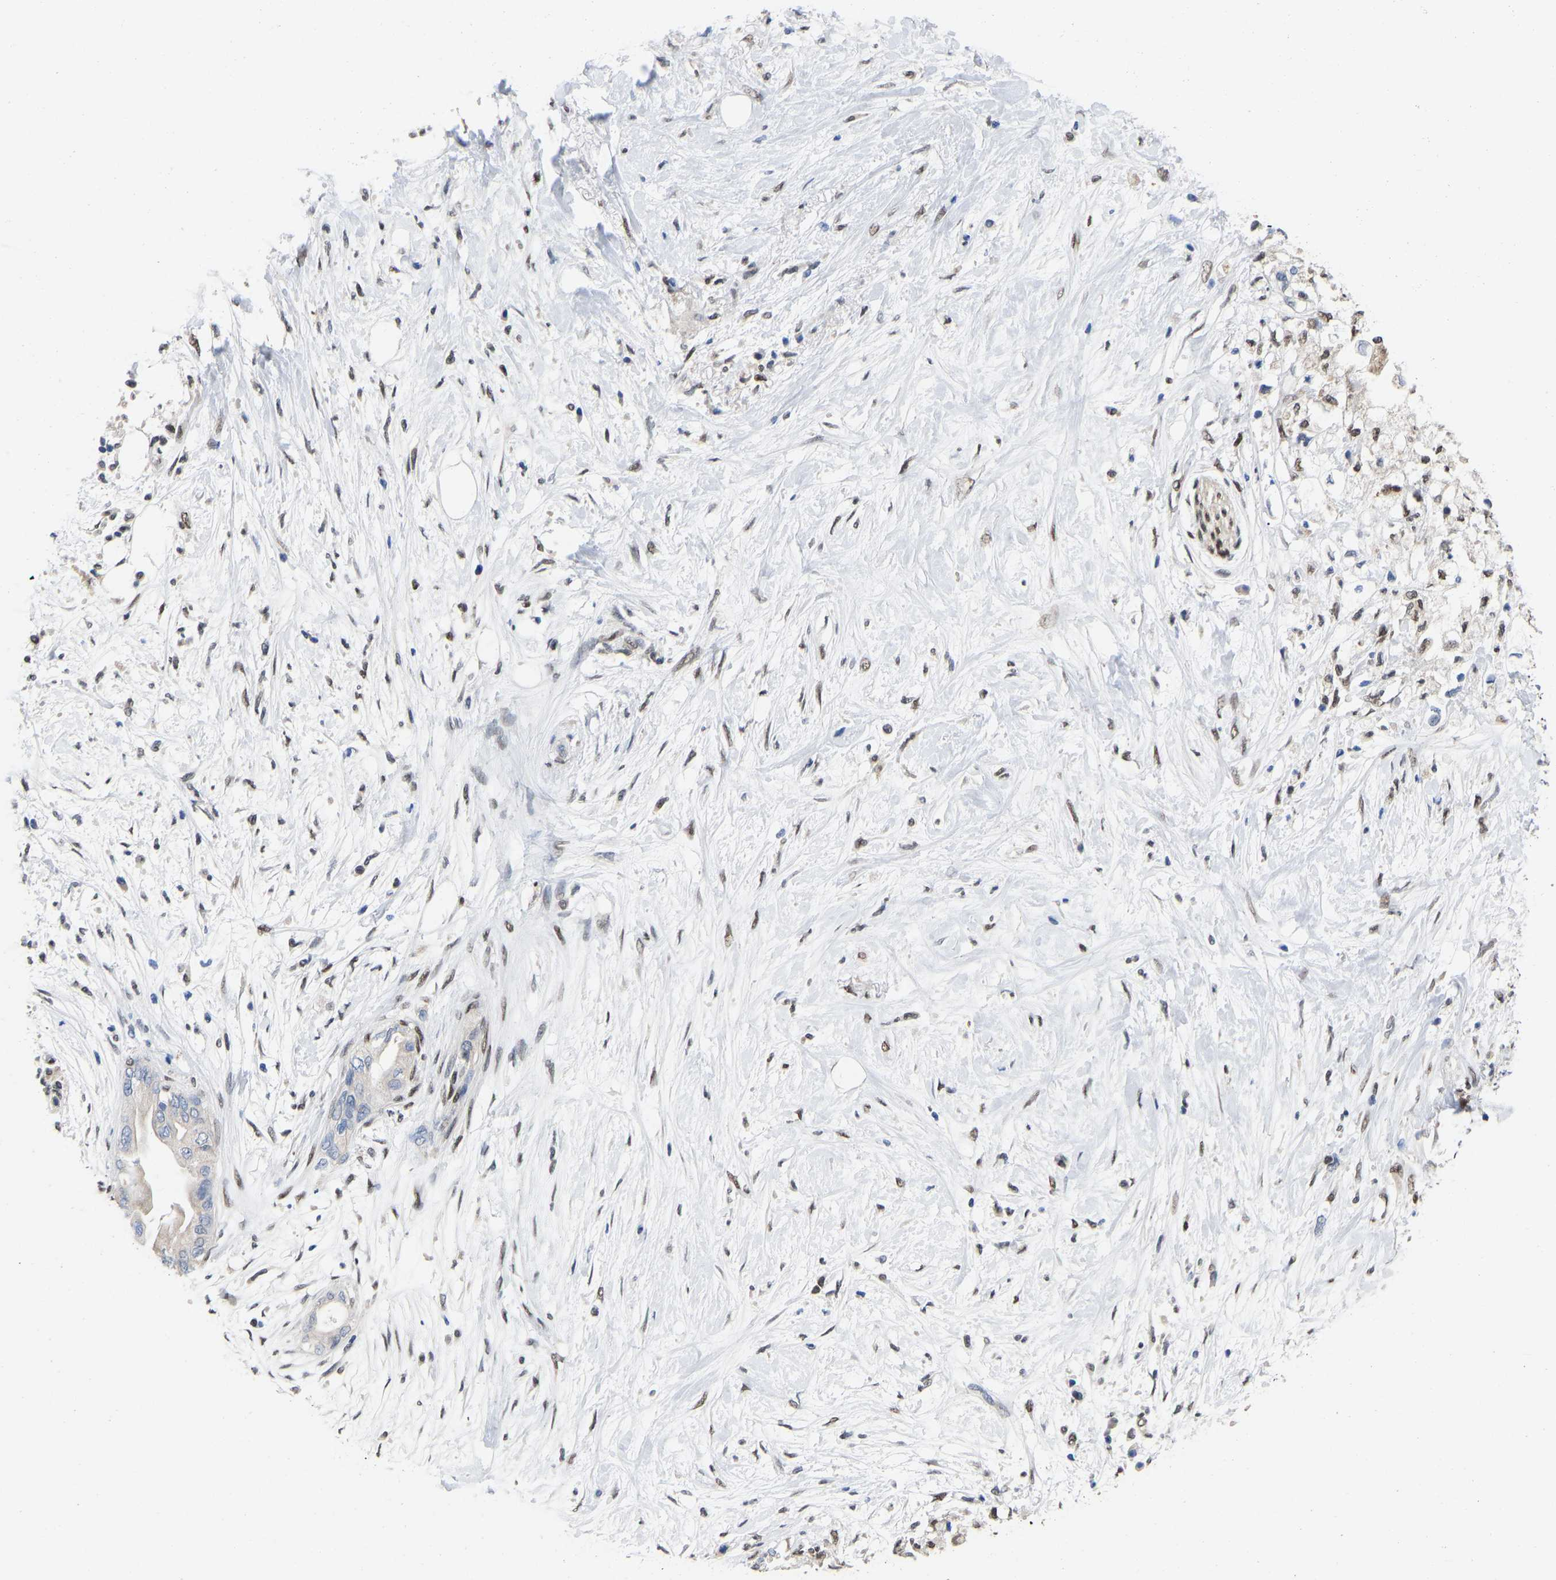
{"staining": {"intensity": "negative", "quantity": "none", "location": "none"}, "tissue": "pancreatic cancer", "cell_type": "Tumor cells", "image_type": "cancer", "snomed": [{"axis": "morphology", "description": "Normal tissue, NOS"}, {"axis": "morphology", "description": "Adenocarcinoma, NOS"}, {"axis": "topography", "description": "Pancreas"}, {"axis": "topography", "description": "Duodenum"}], "caption": "Human pancreatic cancer (adenocarcinoma) stained for a protein using immunohistochemistry (IHC) reveals no positivity in tumor cells.", "gene": "QKI", "patient": {"sex": "female", "age": 60}}